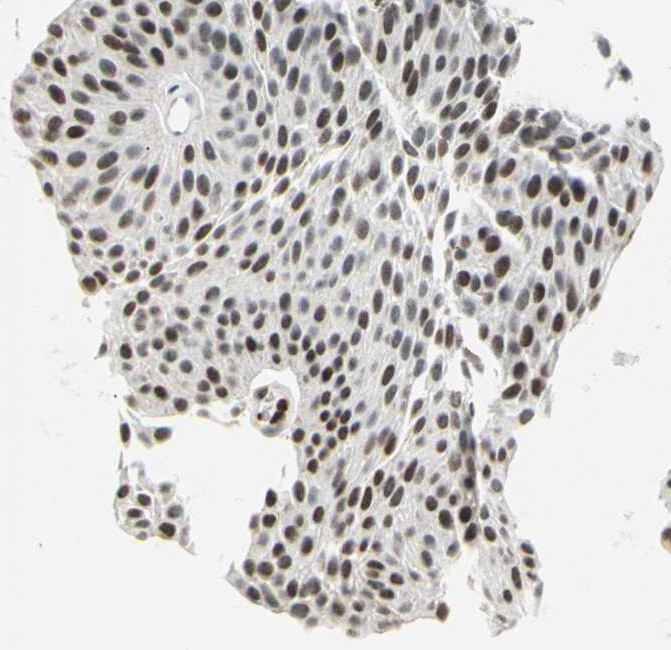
{"staining": {"intensity": "moderate", "quantity": ">75%", "location": "nuclear"}, "tissue": "urothelial cancer", "cell_type": "Tumor cells", "image_type": "cancer", "snomed": [{"axis": "morphology", "description": "Urothelial carcinoma, Low grade"}, {"axis": "topography", "description": "Urinary bladder"}], "caption": "Protein staining demonstrates moderate nuclear positivity in about >75% of tumor cells in urothelial cancer. Using DAB (3,3'-diaminobenzidine) (brown) and hematoxylin (blue) stains, captured at high magnification using brightfield microscopy.", "gene": "CBX7", "patient": {"sex": "female", "age": 60}}